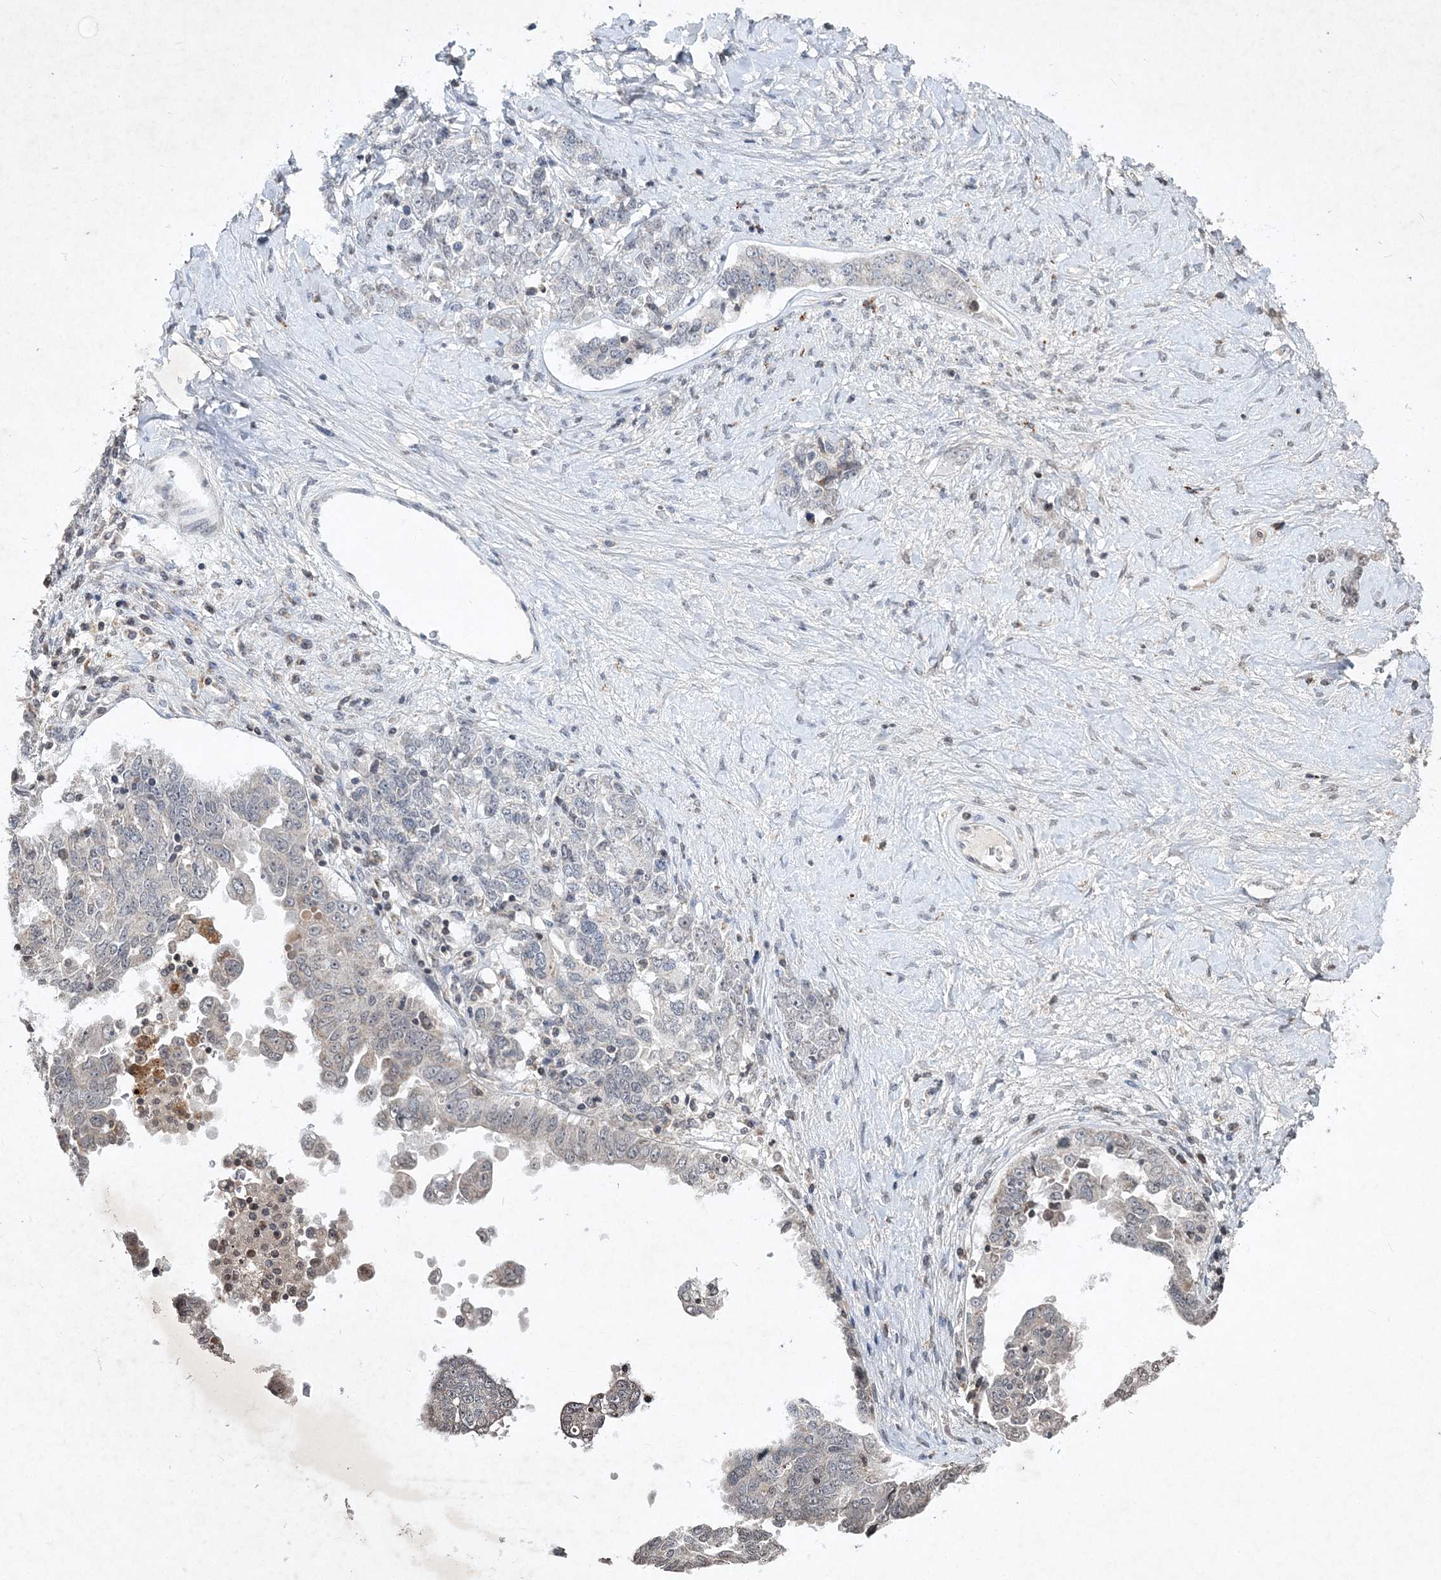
{"staining": {"intensity": "weak", "quantity": "<25%", "location": "nuclear"}, "tissue": "ovarian cancer", "cell_type": "Tumor cells", "image_type": "cancer", "snomed": [{"axis": "morphology", "description": "Carcinoma, endometroid"}, {"axis": "topography", "description": "Ovary"}], "caption": "This is an IHC image of ovarian cancer. There is no expression in tumor cells.", "gene": "SOWAHB", "patient": {"sex": "female", "age": 62}}